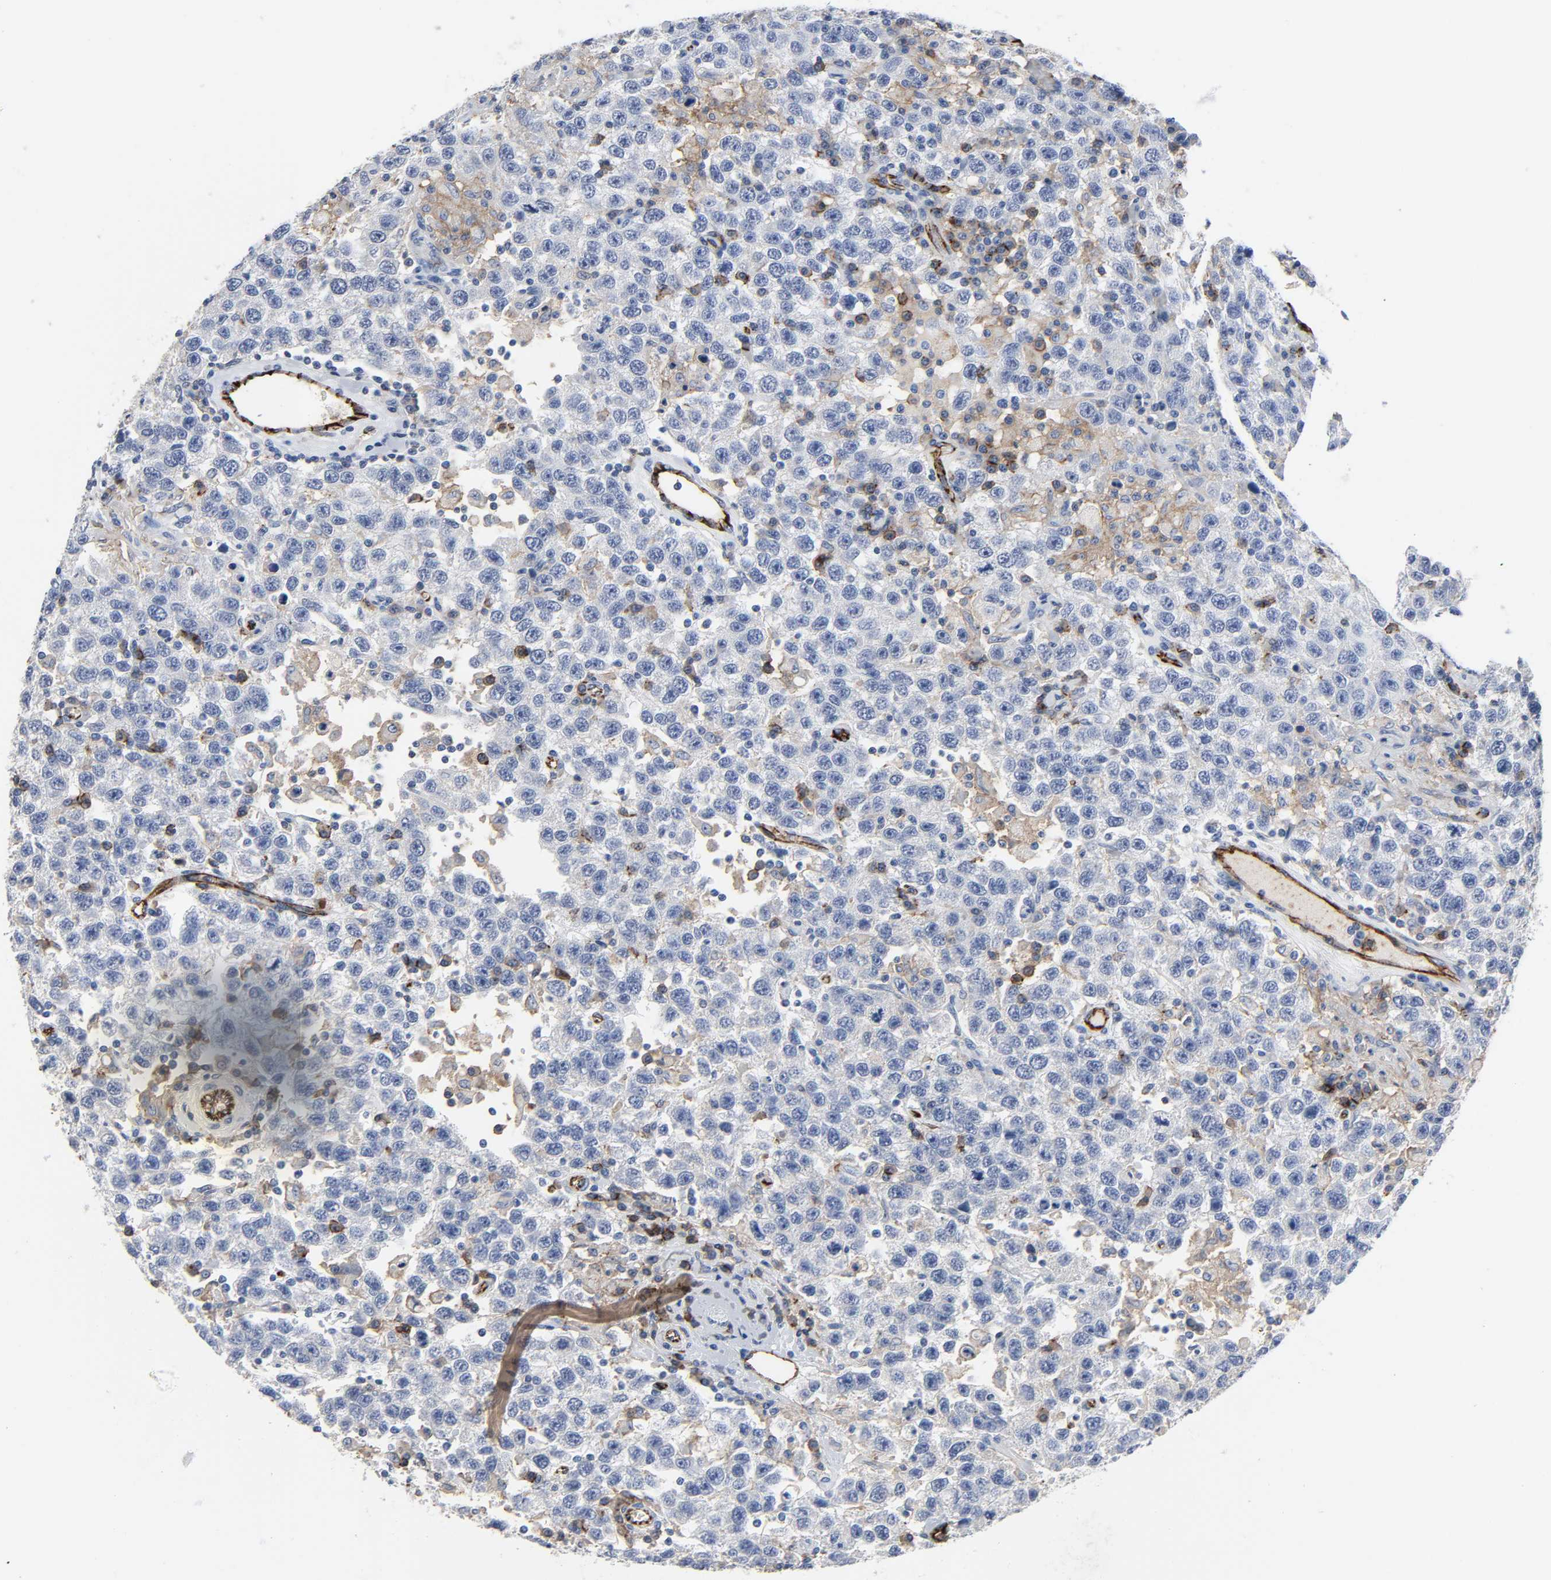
{"staining": {"intensity": "negative", "quantity": "none", "location": "none"}, "tissue": "testis cancer", "cell_type": "Tumor cells", "image_type": "cancer", "snomed": [{"axis": "morphology", "description": "Seminoma, NOS"}, {"axis": "topography", "description": "Testis"}], "caption": "Tumor cells show no significant protein staining in seminoma (testis). (DAB immunohistochemistry visualized using brightfield microscopy, high magnification).", "gene": "PECAM1", "patient": {"sex": "male", "age": 41}}